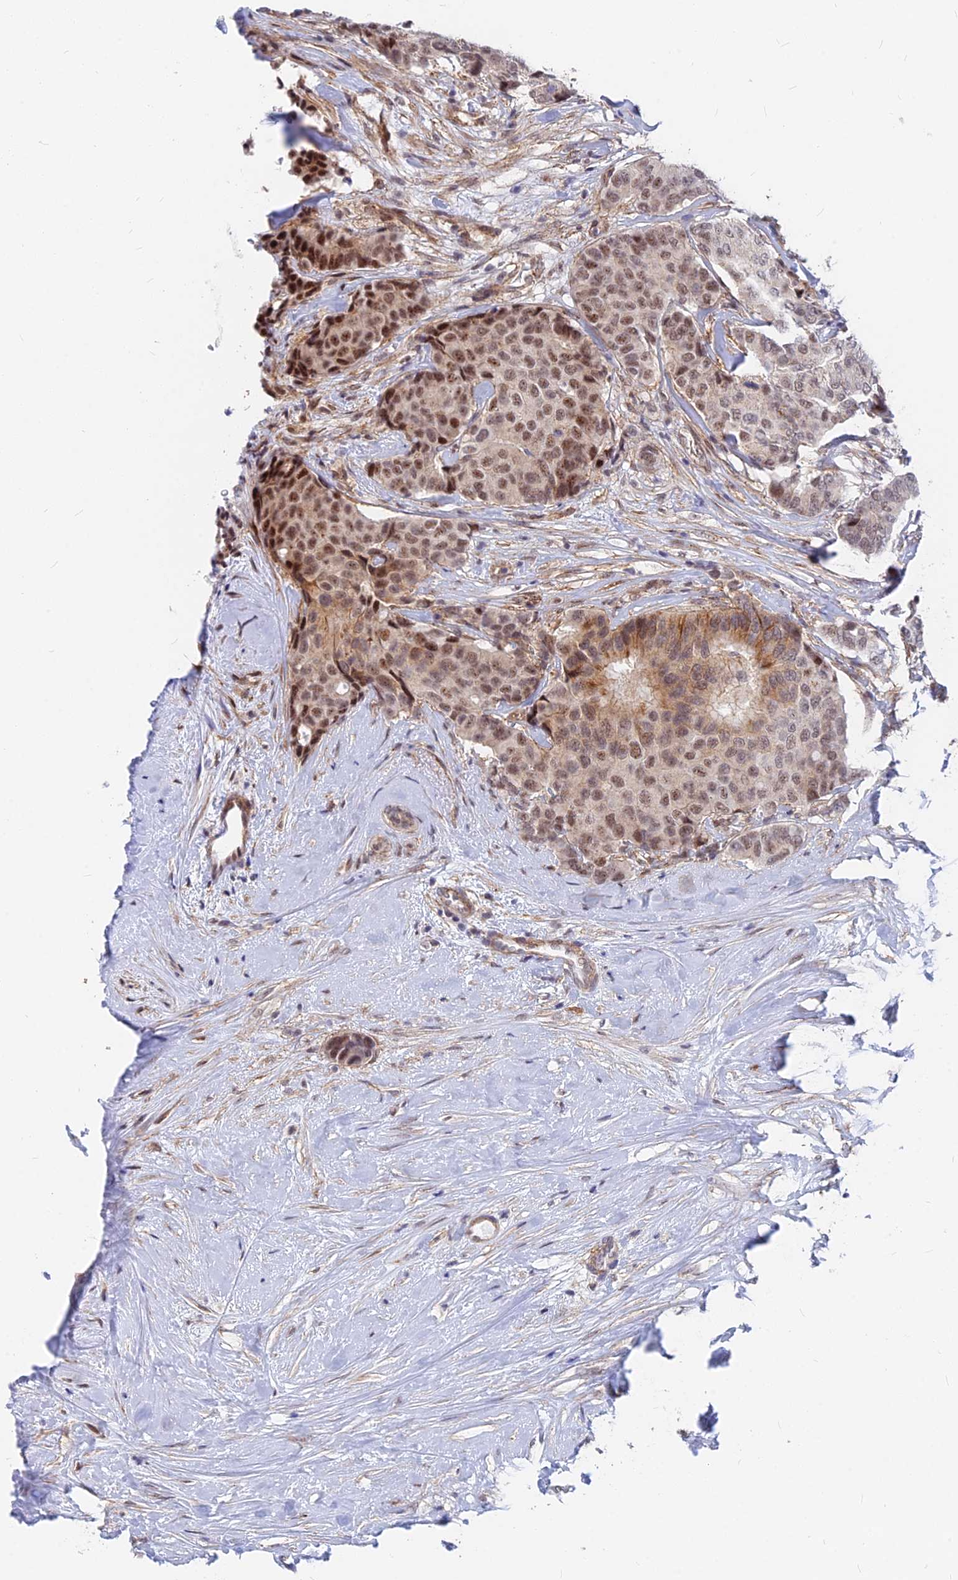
{"staining": {"intensity": "moderate", "quantity": ">75%", "location": "nuclear"}, "tissue": "breast cancer", "cell_type": "Tumor cells", "image_type": "cancer", "snomed": [{"axis": "morphology", "description": "Duct carcinoma"}, {"axis": "topography", "description": "Breast"}], "caption": "Breast infiltrating ductal carcinoma stained with a brown dye demonstrates moderate nuclear positive positivity in about >75% of tumor cells.", "gene": "VSTM2L", "patient": {"sex": "female", "age": 75}}